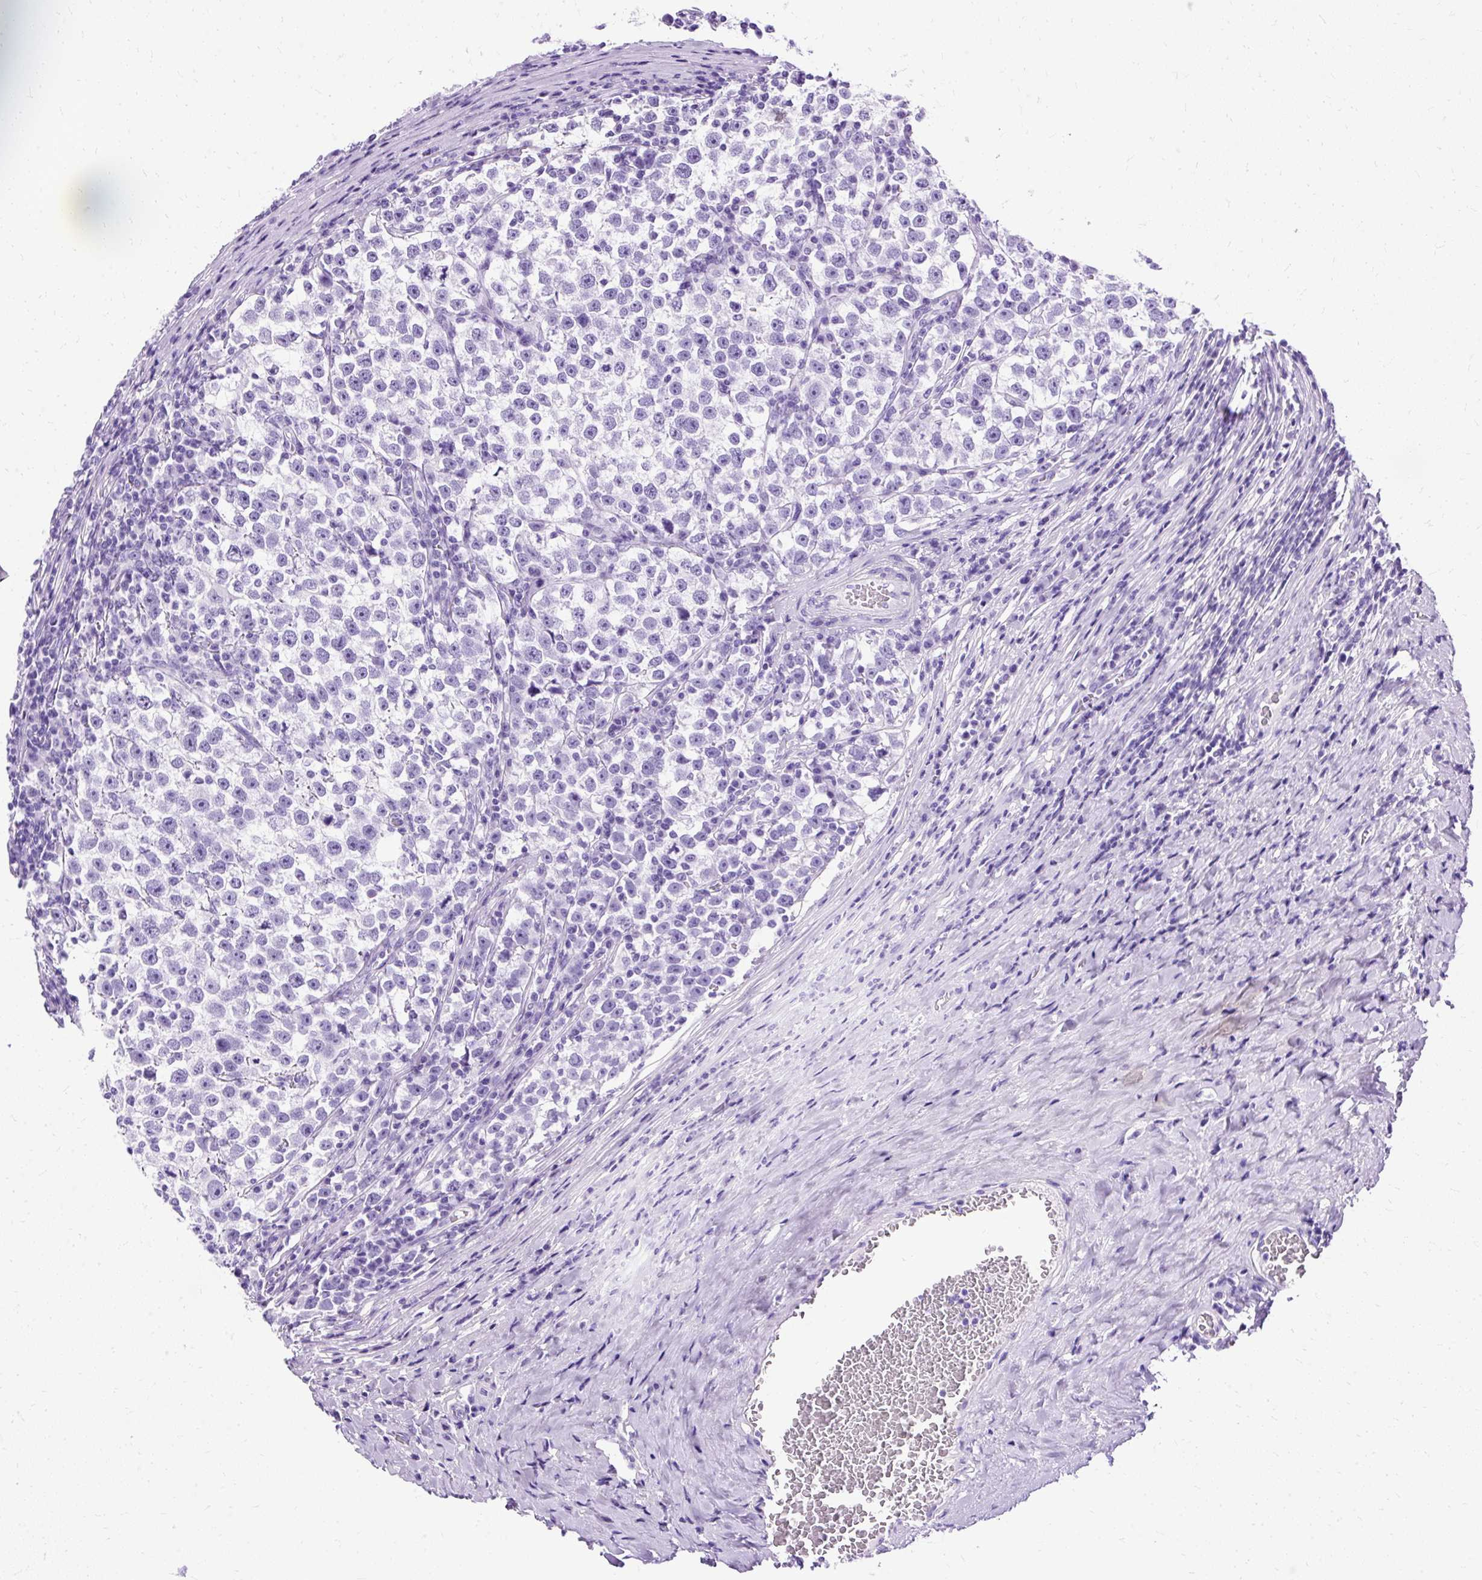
{"staining": {"intensity": "negative", "quantity": "none", "location": "none"}, "tissue": "testis cancer", "cell_type": "Tumor cells", "image_type": "cancer", "snomed": [{"axis": "morphology", "description": "Normal tissue, NOS"}, {"axis": "morphology", "description": "Seminoma, NOS"}, {"axis": "topography", "description": "Testis"}], "caption": "High magnification brightfield microscopy of seminoma (testis) stained with DAB (brown) and counterstained with hematoxylin (blue): tumor cells show no significant expression.", "gene": "SLC8A2", "patient": {"sex": "male", "age": 43}}